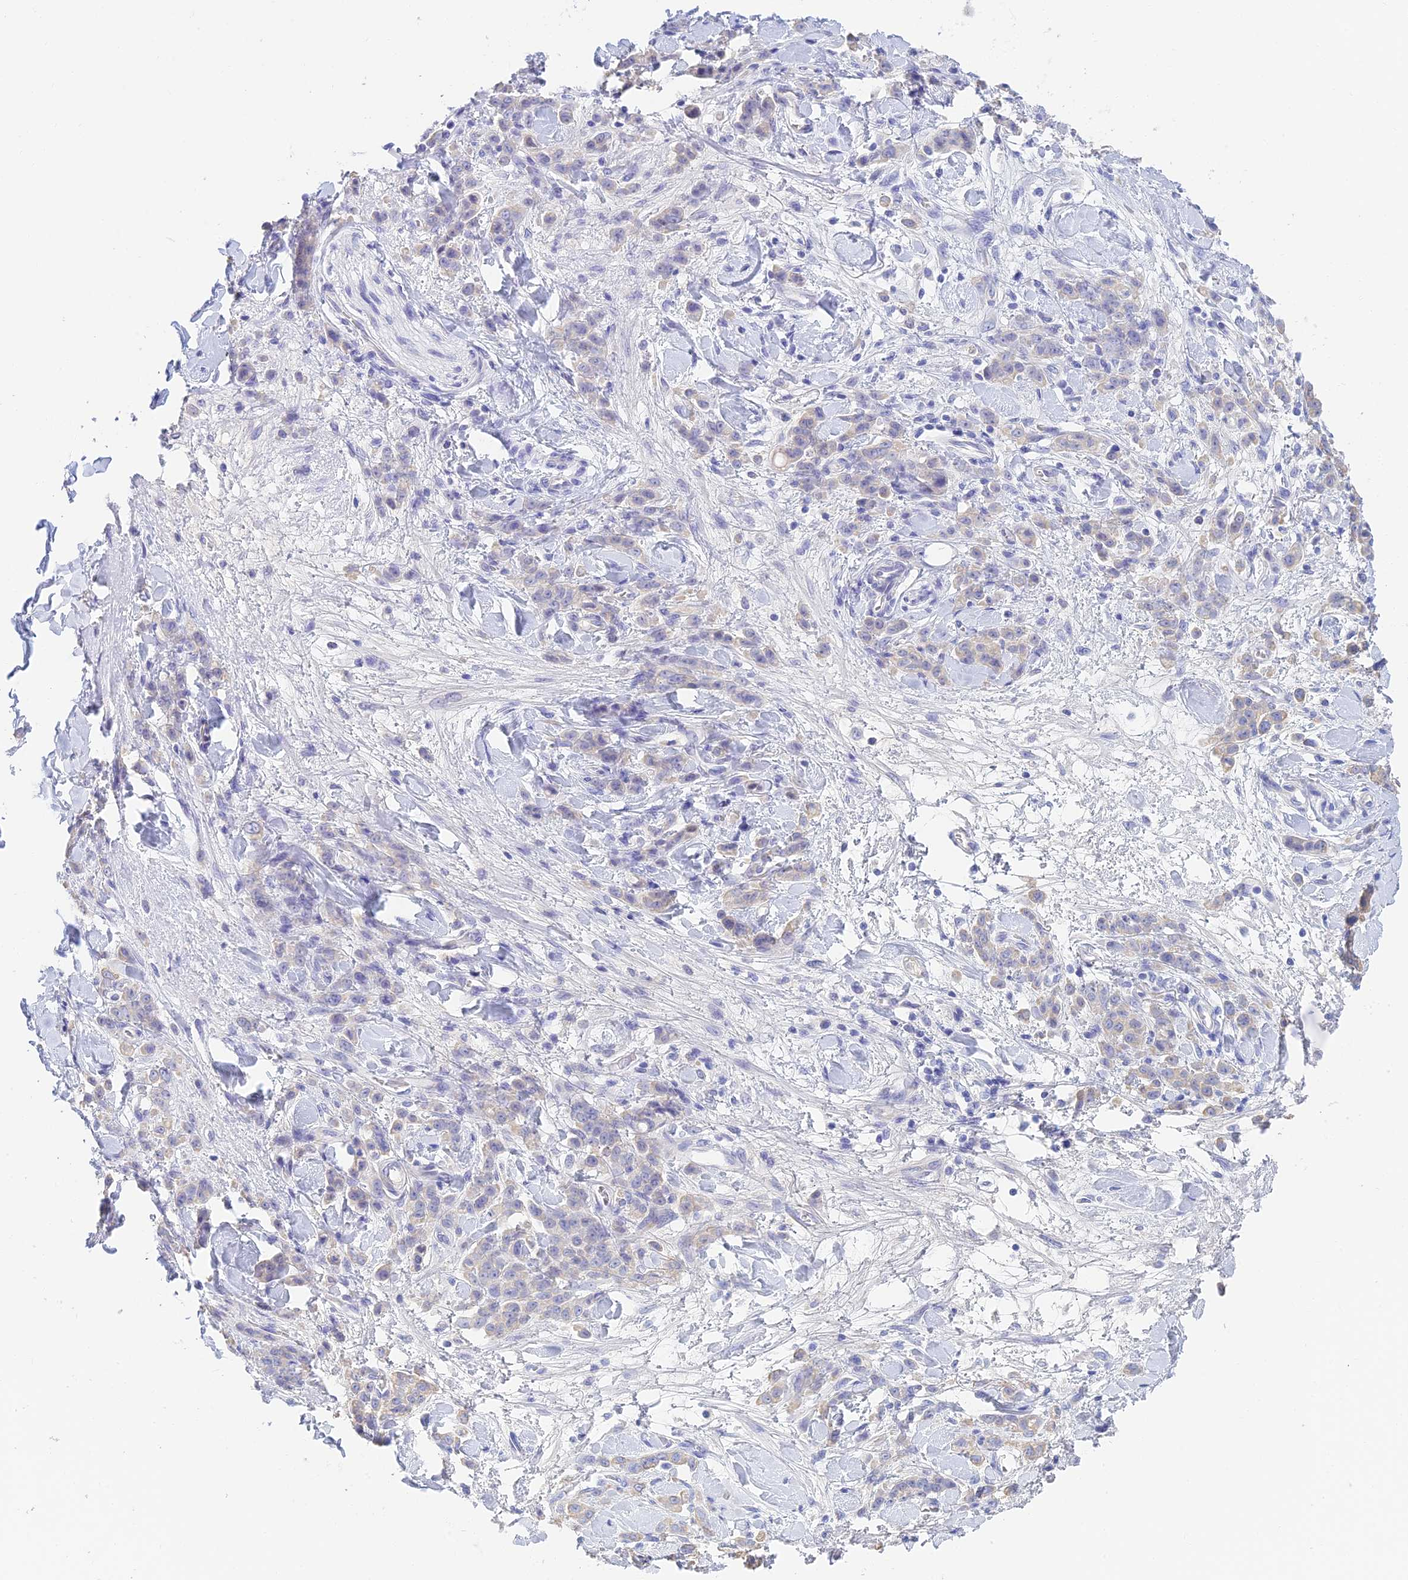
{"staining": {"intensity": "negative", "quantity": "none", "location": "none"}, "tissue": "stomach cancer", "cell_type": "Tumor cells", "image_type": "cancer", "snomed": [{"axis": "morphology", "description": "Normal tissue, NOS"}, {"axis": "morphology", "description": "Adenocarcinoma, NOS"}, {"axis": "topography", "description": "Stomach"}], "caption": "Immunohistochemistry (IHC) of stomach cancer (adenocarcinoma) displays no expression in tumor cells.", "gene": "INTS13", "patient": {"sex": "male", "age": 82}}